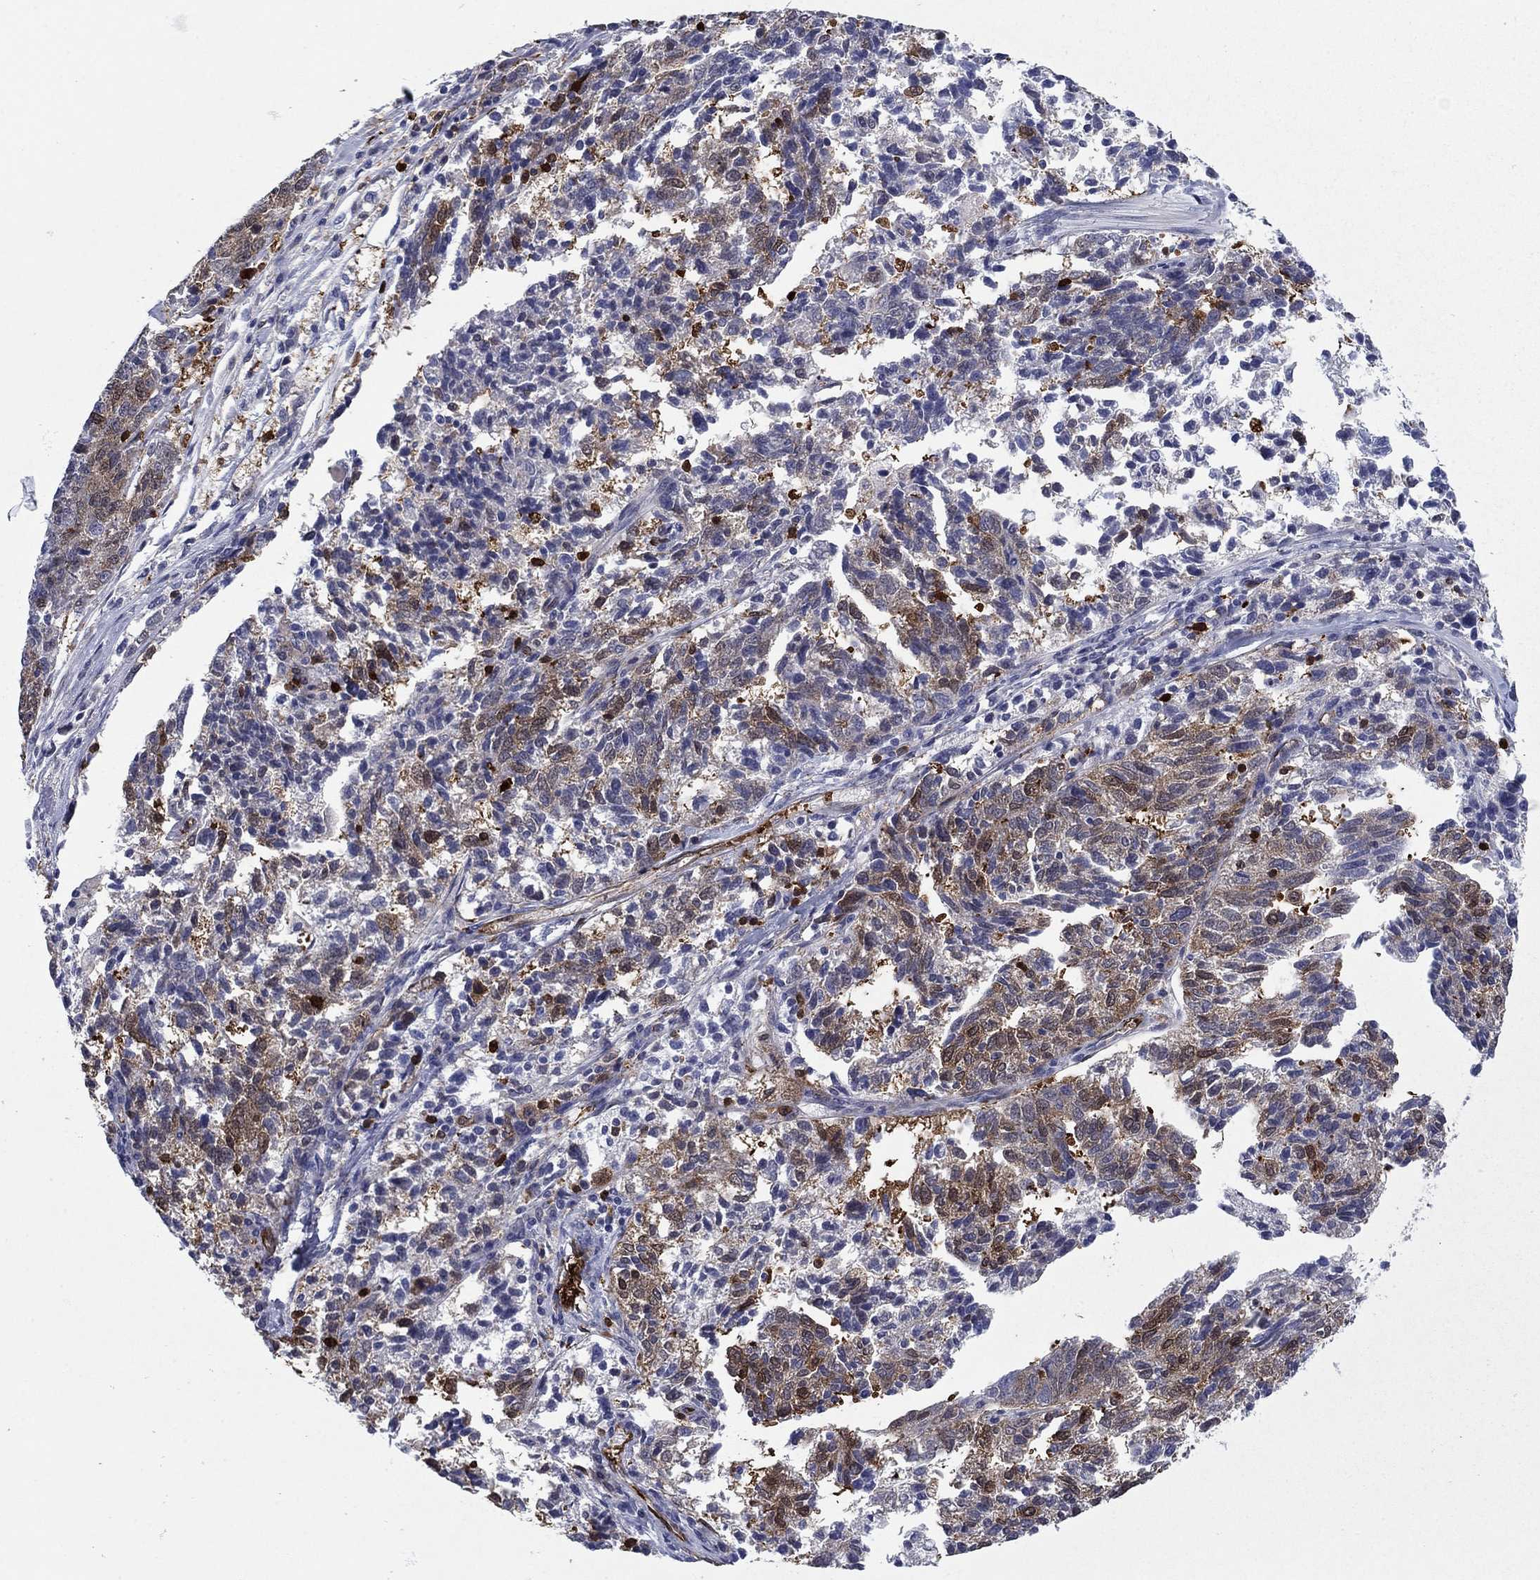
{"staining": {"intensity": "moderate", "quantity": "25%-75%", "location": "cytoplasmic/membranous"}, "tissue": "ovarian cancer", "cell_type": "Tumor cells", "image_type": "cancer", "snomed": [{"axis": "morphology", "description": "Cystadenocarcinoma, serous, NOS"}, {"axis": "topography", "description": "Ovary"}], "caption": "Human ovarian cancer (serous cystadenocarcinoma) stained with a protein marker displays moderate staining in tumor cells.", "gene": "STMN1", "patient": {"sex": "female", "age": 71}}